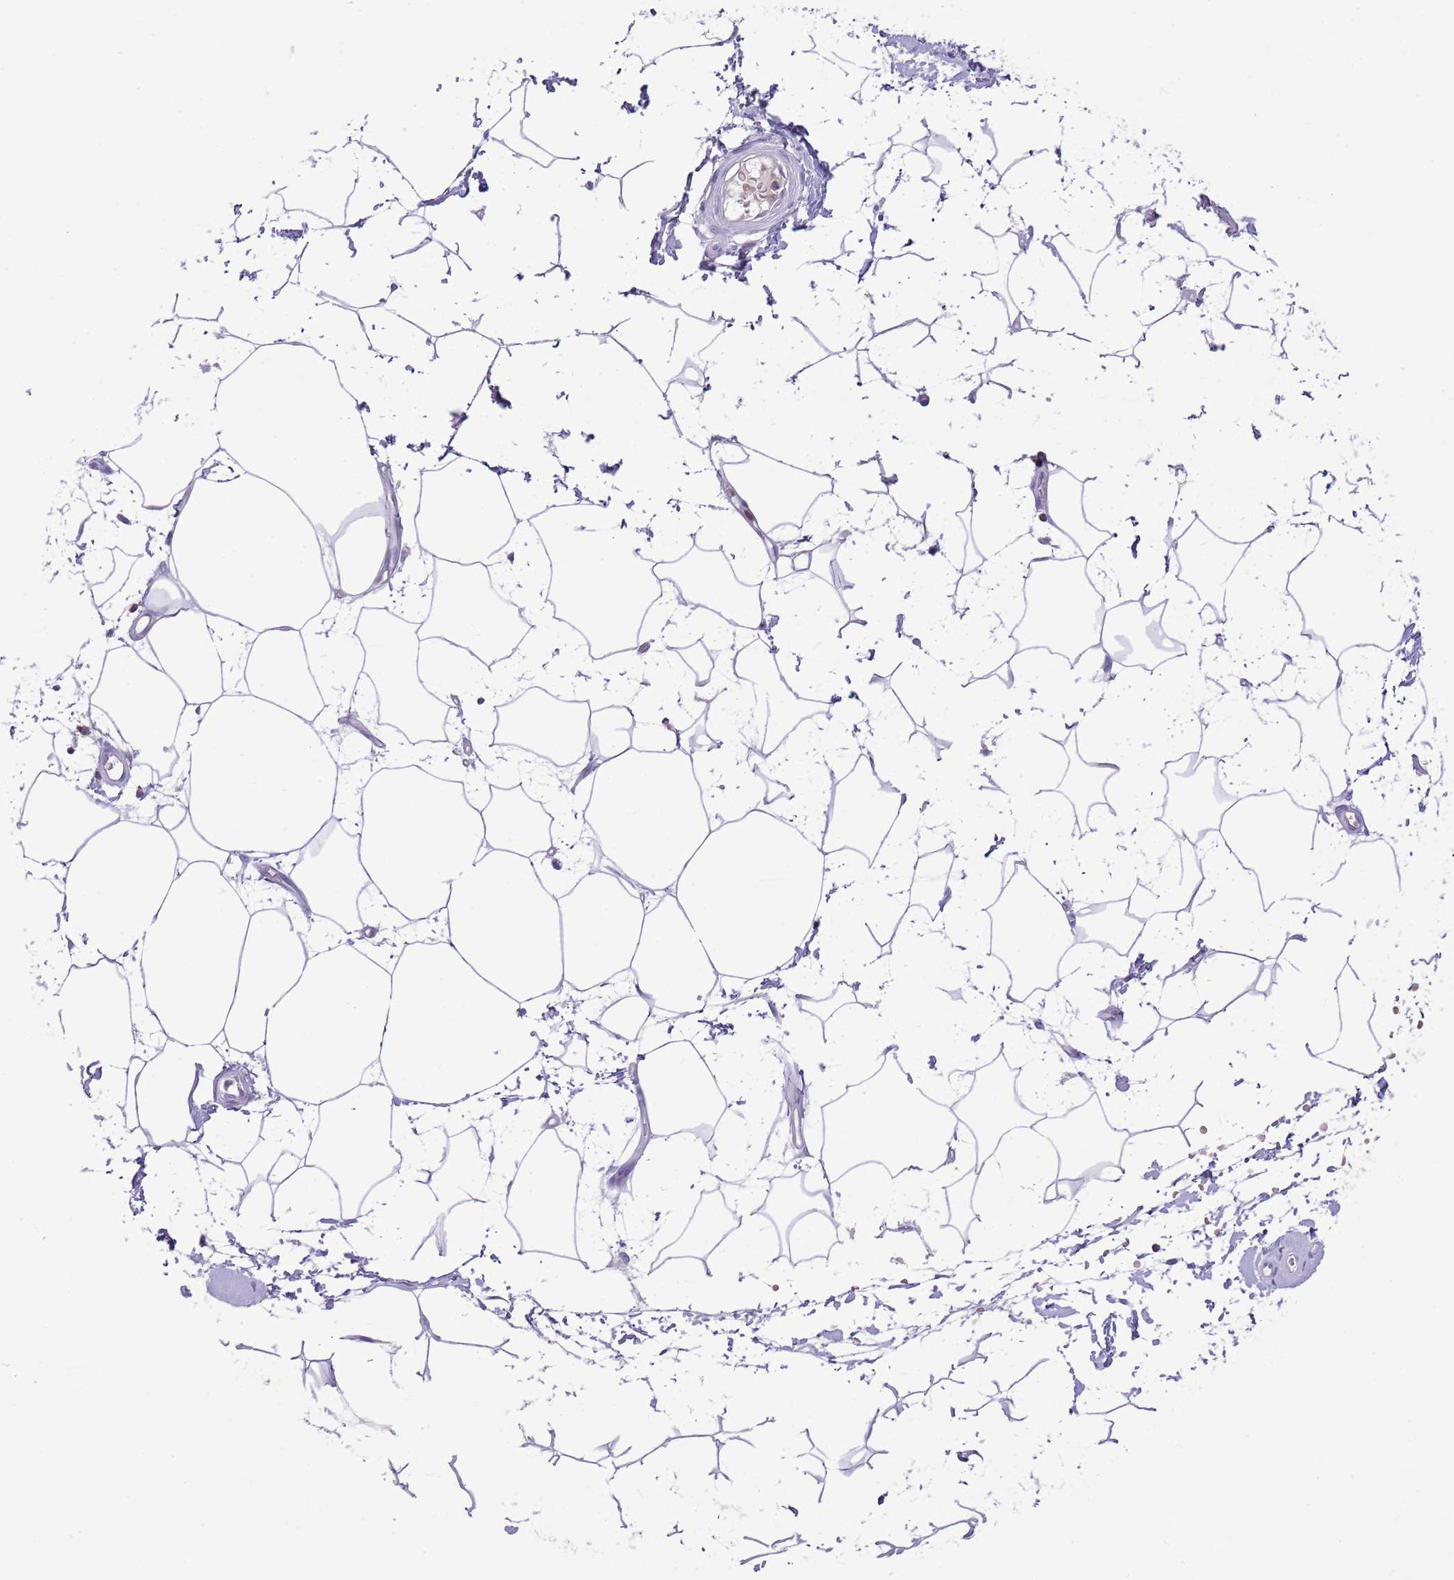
{"staining": {"intensity": "negative", "quantity": "none", "location": "none"}, "tissue": "adipose tissue", "cell_type": "Adipocytes", "image_type": "normal", "snomed": [{"axis": "morphology", "description": "Normal tissue, NOS"}, {"axis": "topography", "description": "Soft tissue"}, {"axis": "topography", "description": "Adipose tissue"}, {"axis": "topography", "description": "Vascular tissue"}, {"axis": "topography", "description": "Peripheral nerve tissue"}], "caption": "Adipocytes show no significant positivity in benign adipose tissue.", "gene": "OR4Q3", "patient": {"sex": "male", "age": 74}}